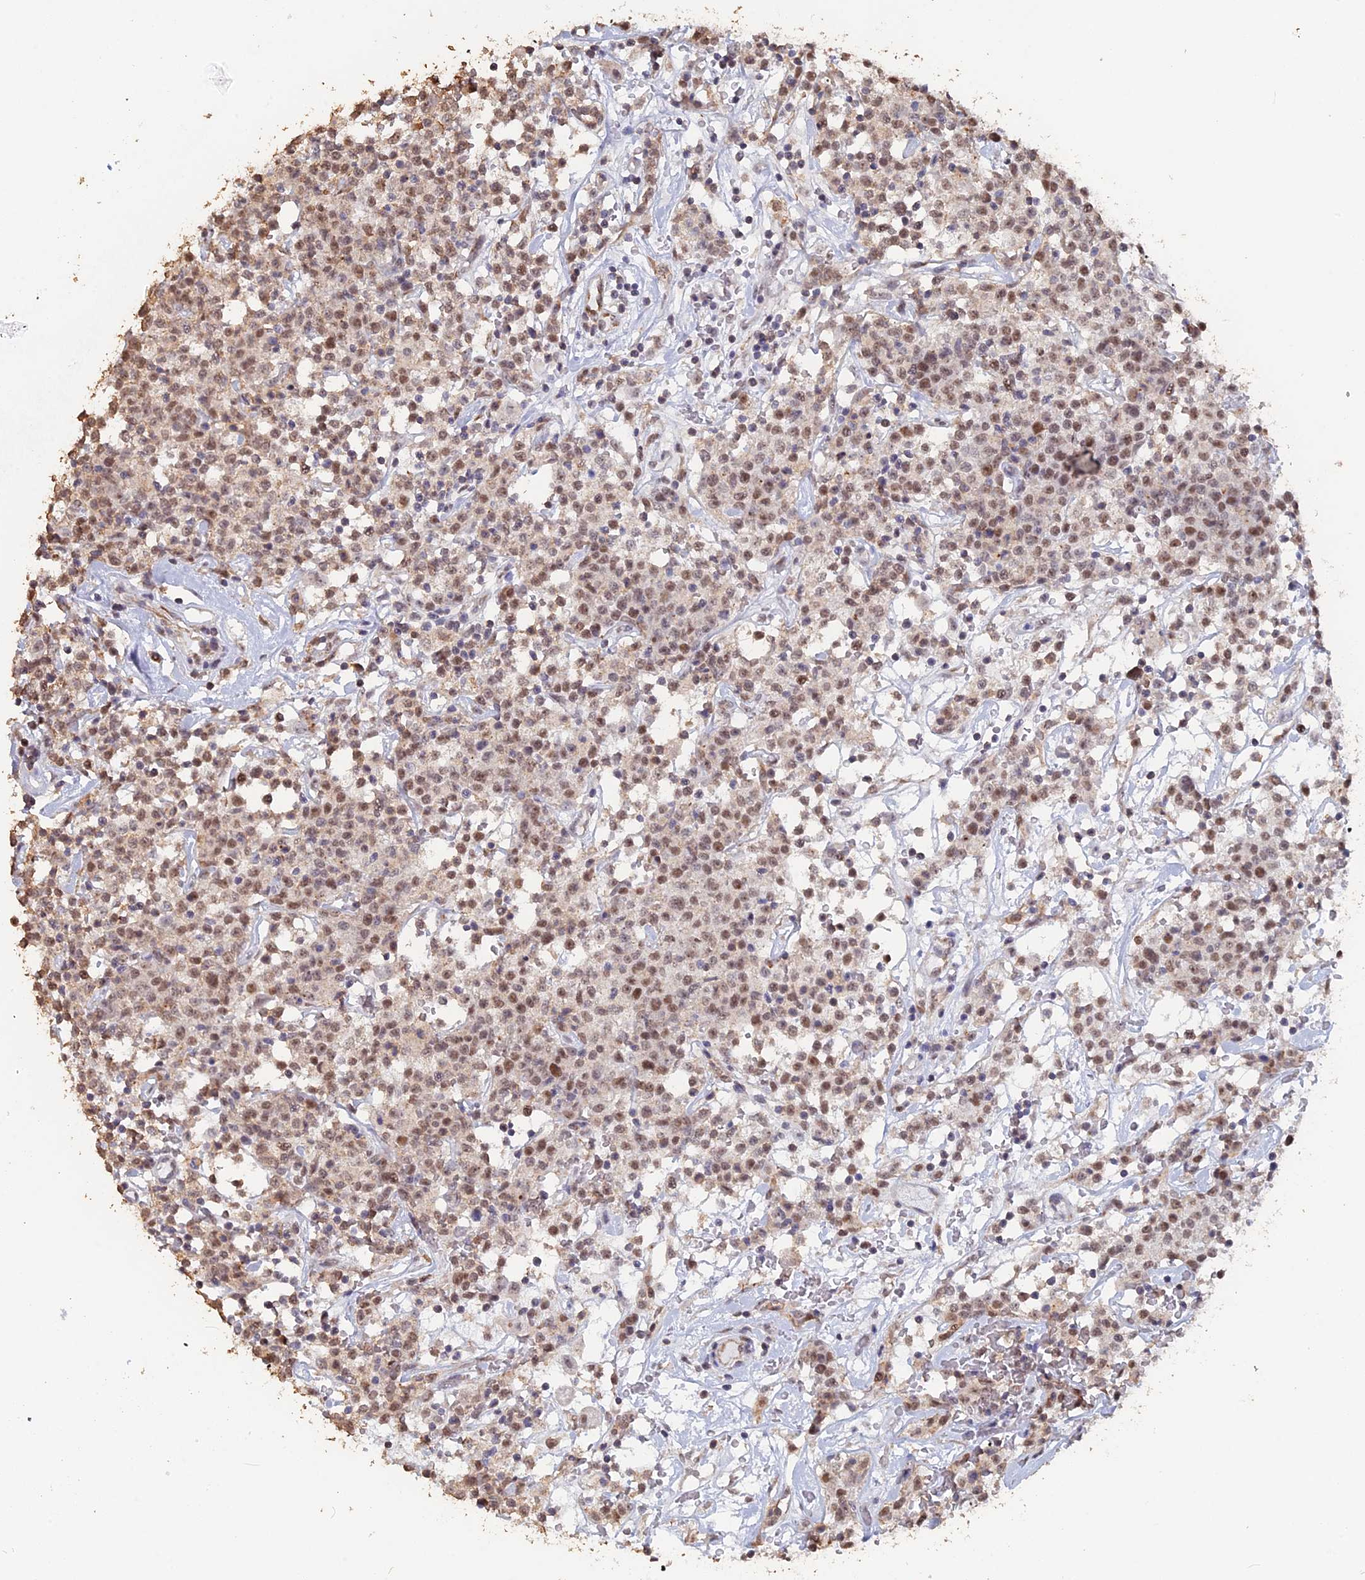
{"staining": {"intensity": "moderate", "quantity": ">75%", "location": "nuclear"}, "tissue": "lymphoma", "cell_type": "Tumor cells", "image_type": "cancer", "snomed": [{"axis": "morphology", "description": "Malignant lymphoma, non-Hodgkin's type, Low grade"}, {"axis": "topography", "description": "Small intestine"}], "caption": "Protein positivity by IHC shows moderate nuclear expression in about >75% of tumor cells in malignant lymphoma, non-Hodgkin's type (low-grade). (Stains: DAB (3,3'-diaminobenzidine) in brown, nuclei in blue, Microscopy: brightfield microscopy at high magnification).", "gene": "SEMG2", "patient": {"sex": "female", "age": 59}}